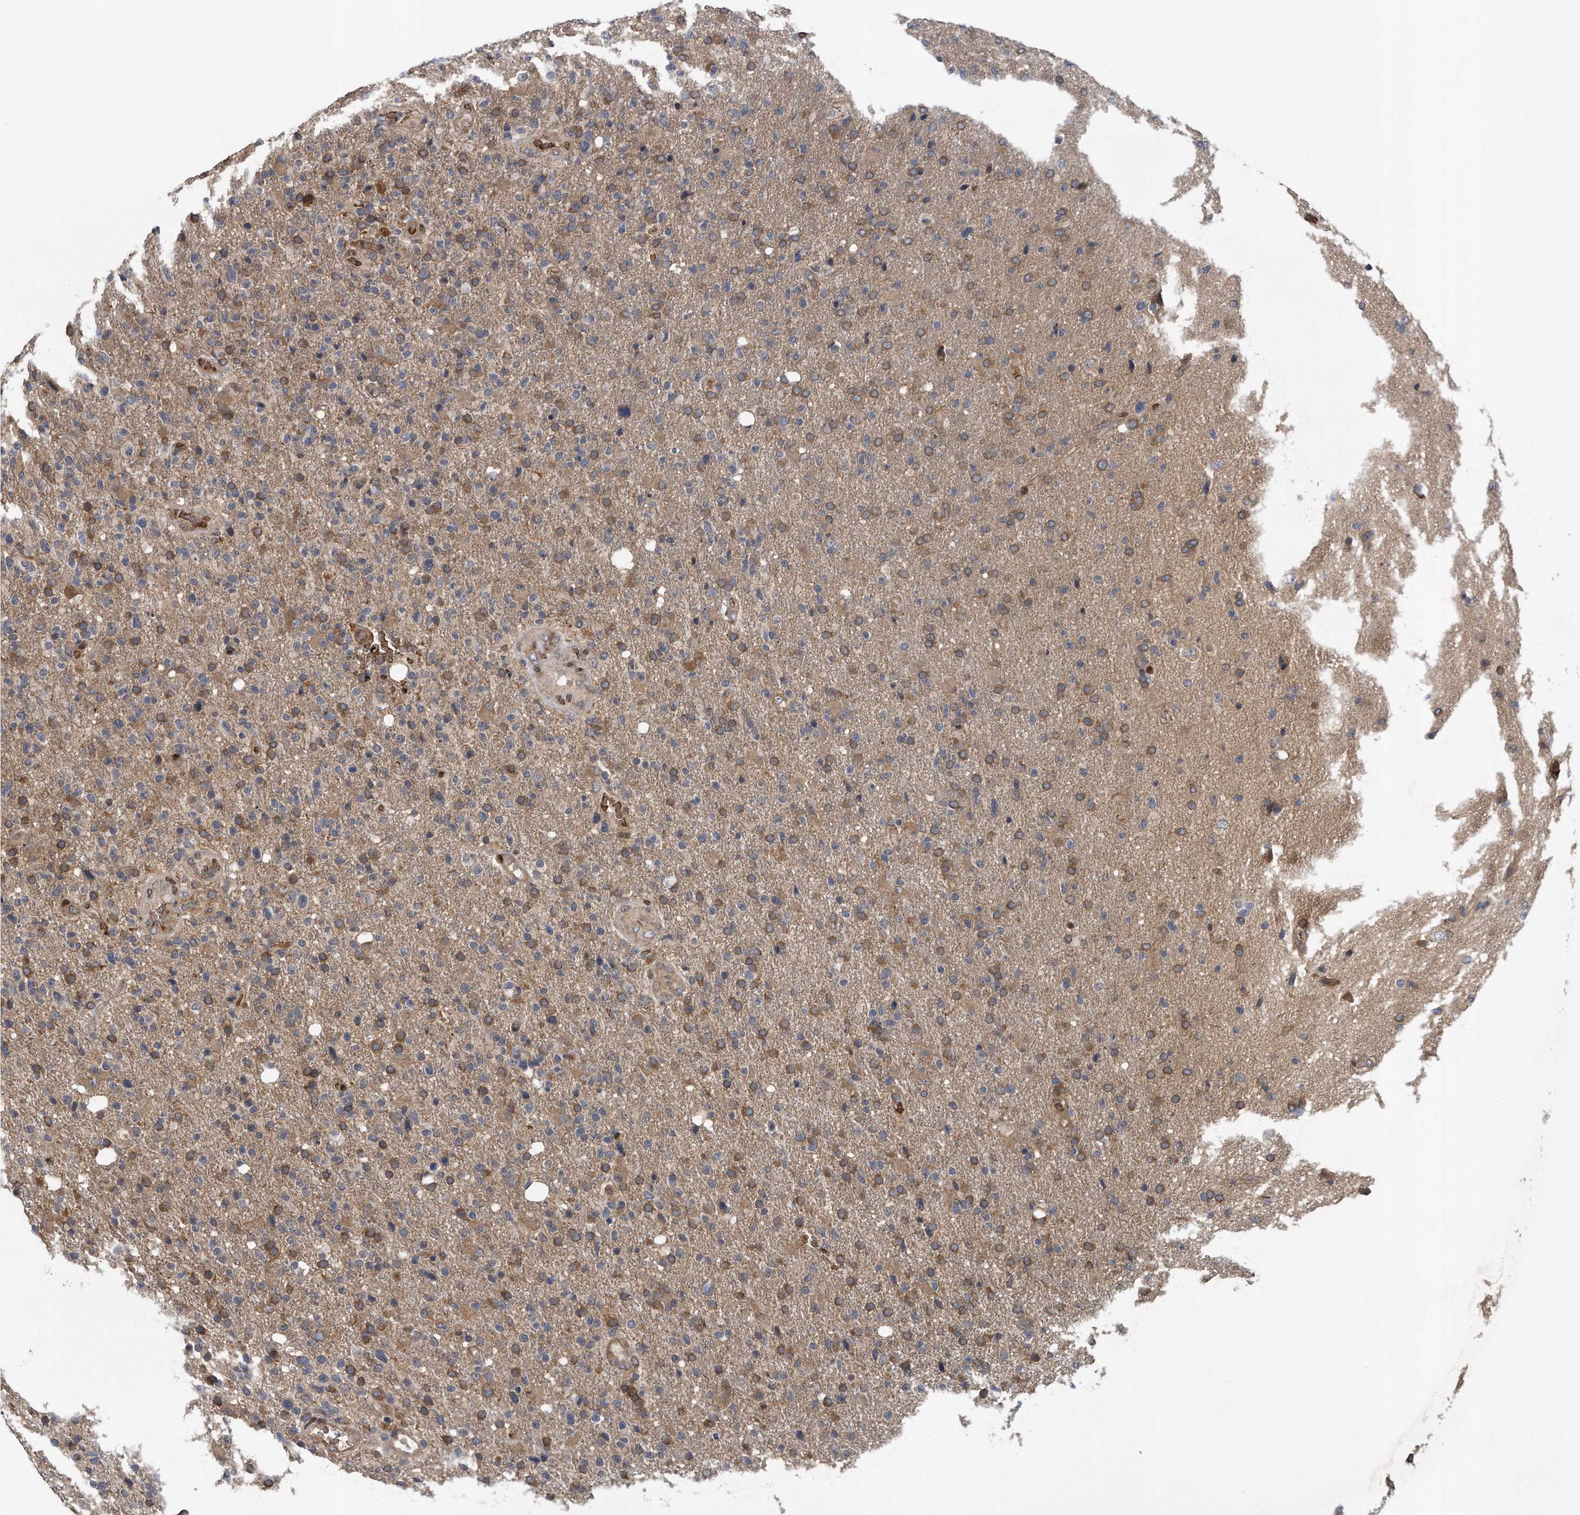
{"staining": {"intensity": "moderate", "quantity": ">75%", "location": "cytoplasmic/membranous"}, "tissue": "glioma", "cell_type": "Tumor cells", "image_type": "cancer", "snomed": [{"axis": "morphology", "description": "Glioma, malignant, High grade"}, {"axis": "topography", "description": "Brain"}], "caption": "The immunohistochemical stain shows moderate cytoplasmic/membranous expression in tumor cells of malignant glioma (high-grade) tissue.", "gene": "ZNF79", "patient": {"sex": "male", "age": 72}}